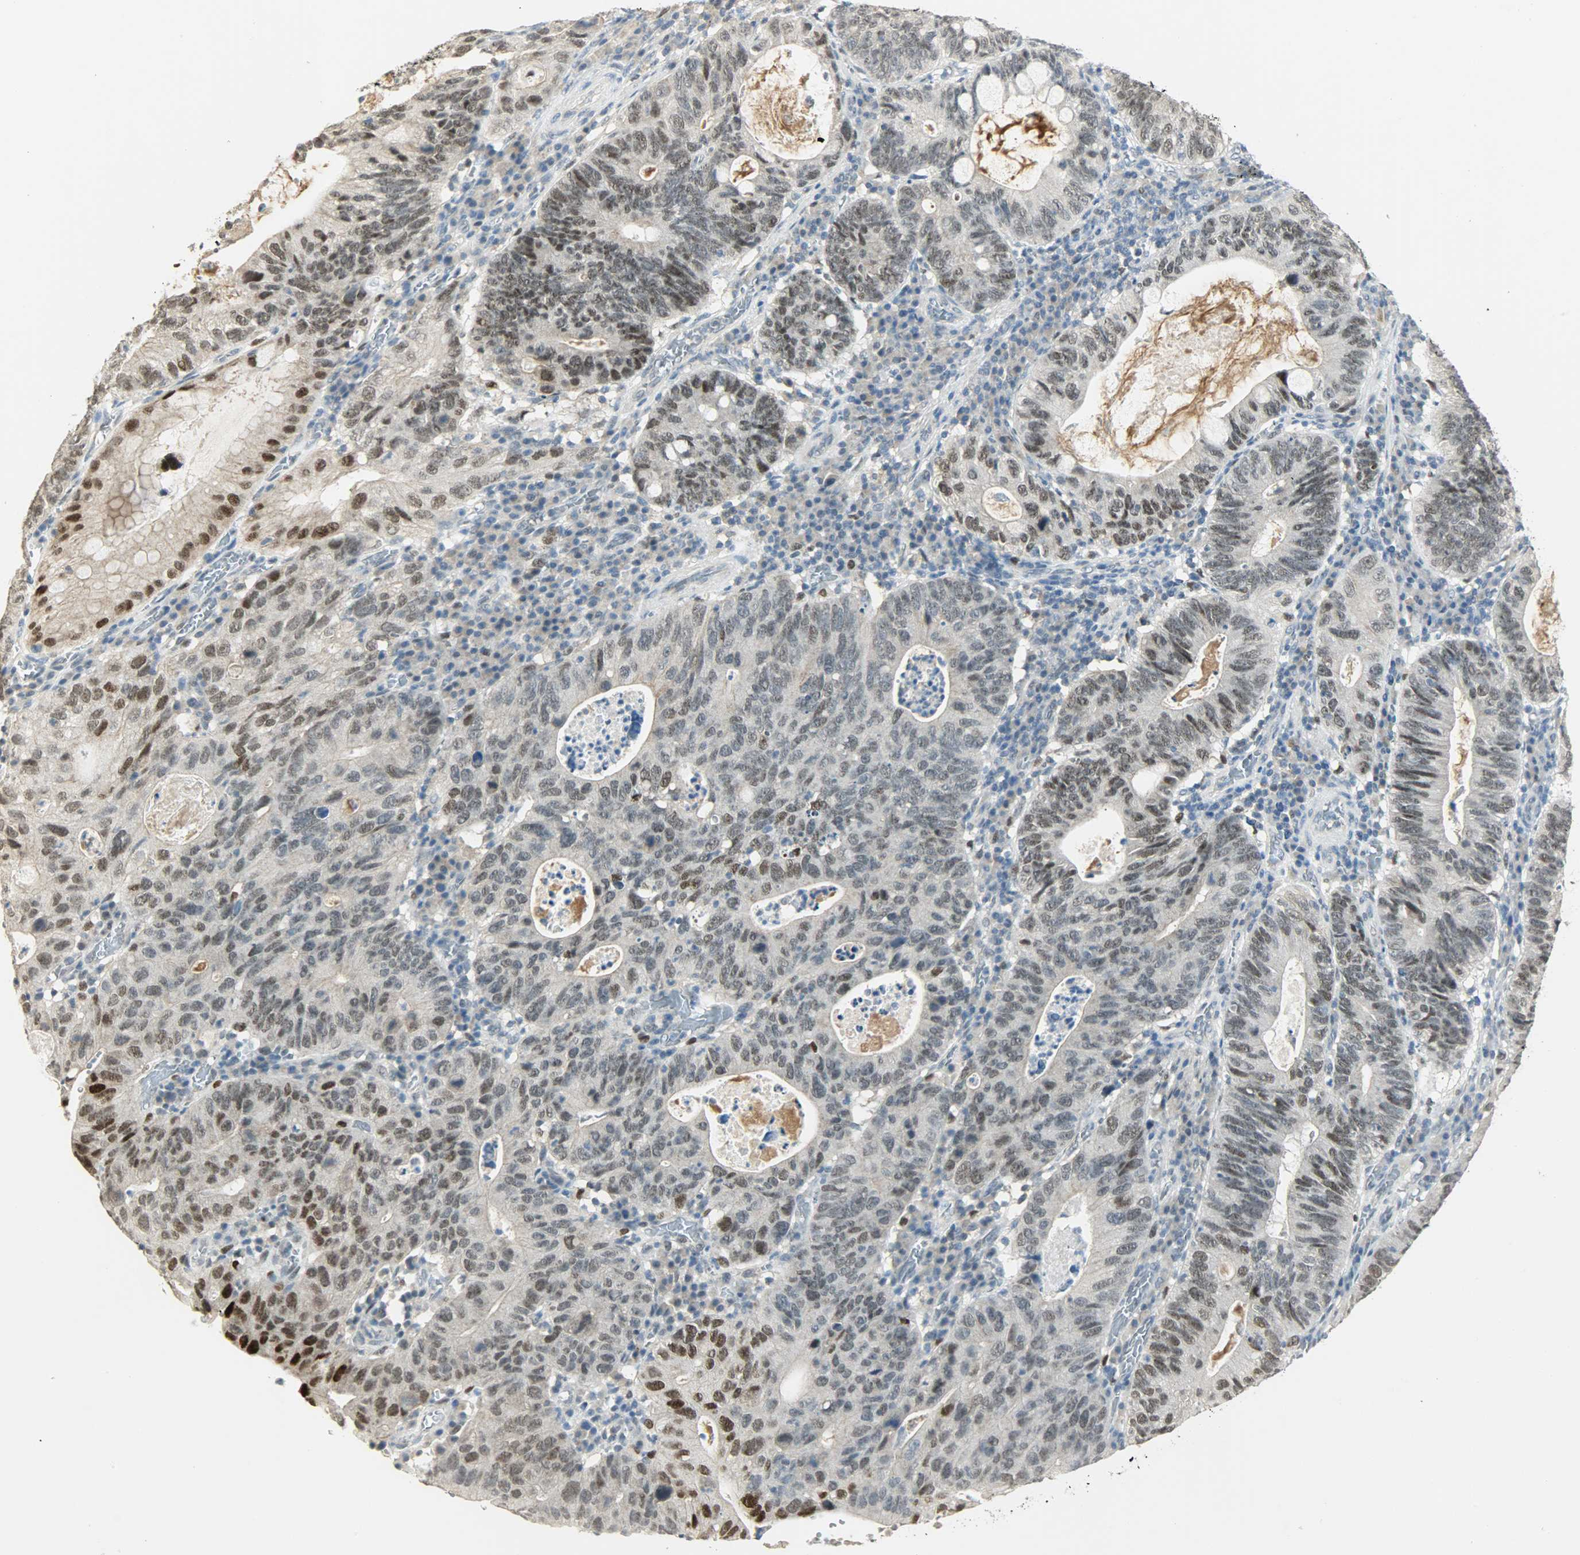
{"staining": {"intensity": "strong", "quantity": "25%-75%", "location": "nuclear"}, "tissue": "stomach cancer", "cell_type": "Tumor cells", "image_type": "cancer", "snomed": [{"axis": "morphology", "description": "Adenocarcinoma, NOS"}, {"axis": "topography", "description": "Stomach"}], "caption": "There is high levels of strong nuclear positivity in tumor cells of stomach adenocarcinoma, as demonstrated by immunohistochemical staining (brown color).", "gene": "PPARG", "patient": {"sex": "male", "age": 59}}